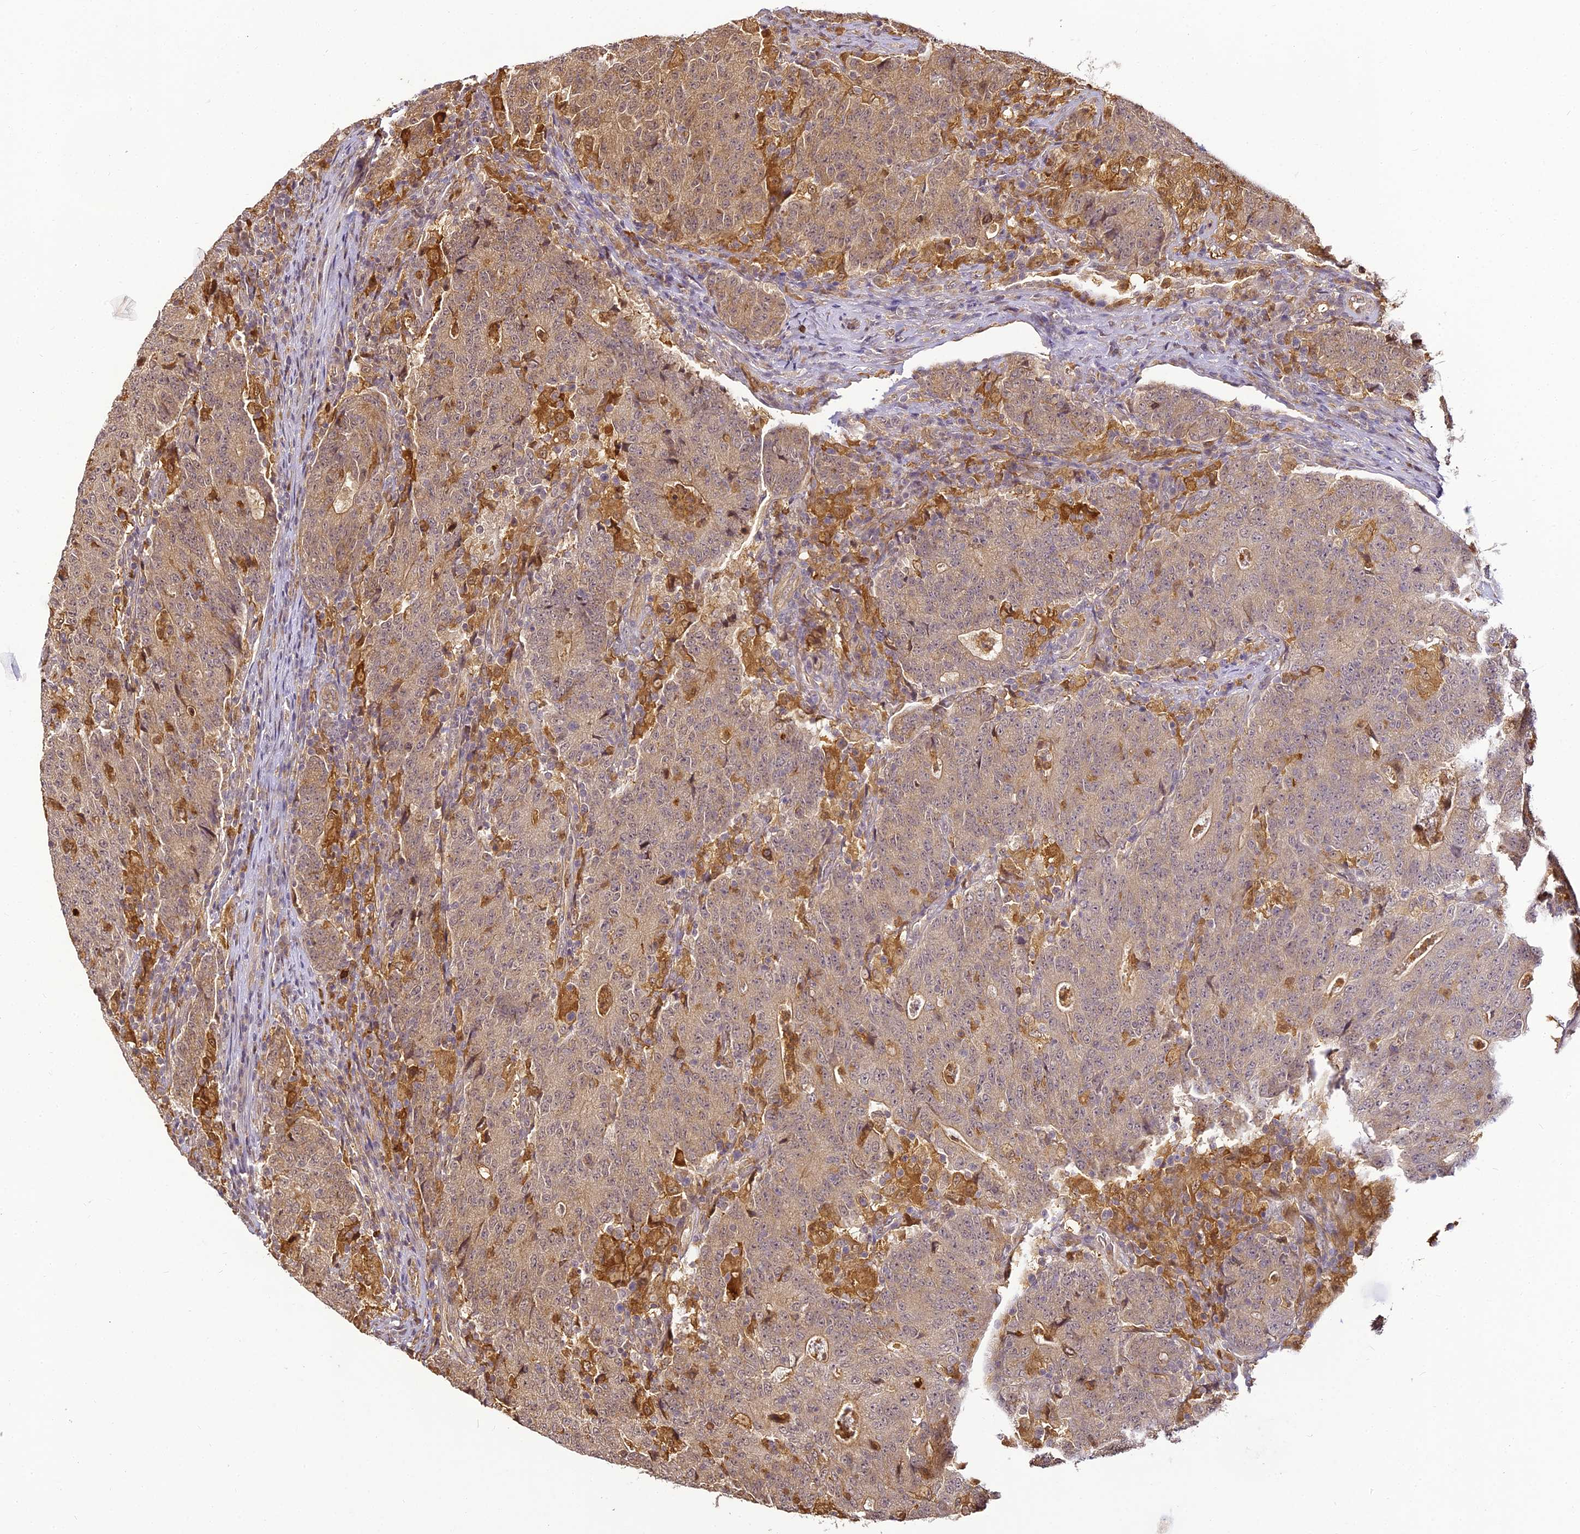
{"staining": {"intensity": "moderate", "quantity": "25%-75%", "location": "cytoplasmic/membranous"}, "tissue": "colorectal cancer", "cell_type": "Tumor cells", "image_type": "cancer", "snomed": [{"axis": "morphology", "description": "Adenocarcinoma, NOS"}, {"axis": "topography", "description": "Colon"}], "caption": "Human colorectal cancer (adenocarcinoma) stained with a protein marker demonstrates moderate staining in tumor cells.", "gene": "BCDIN3D", "patient": {"sex": "female", "age": 75}}